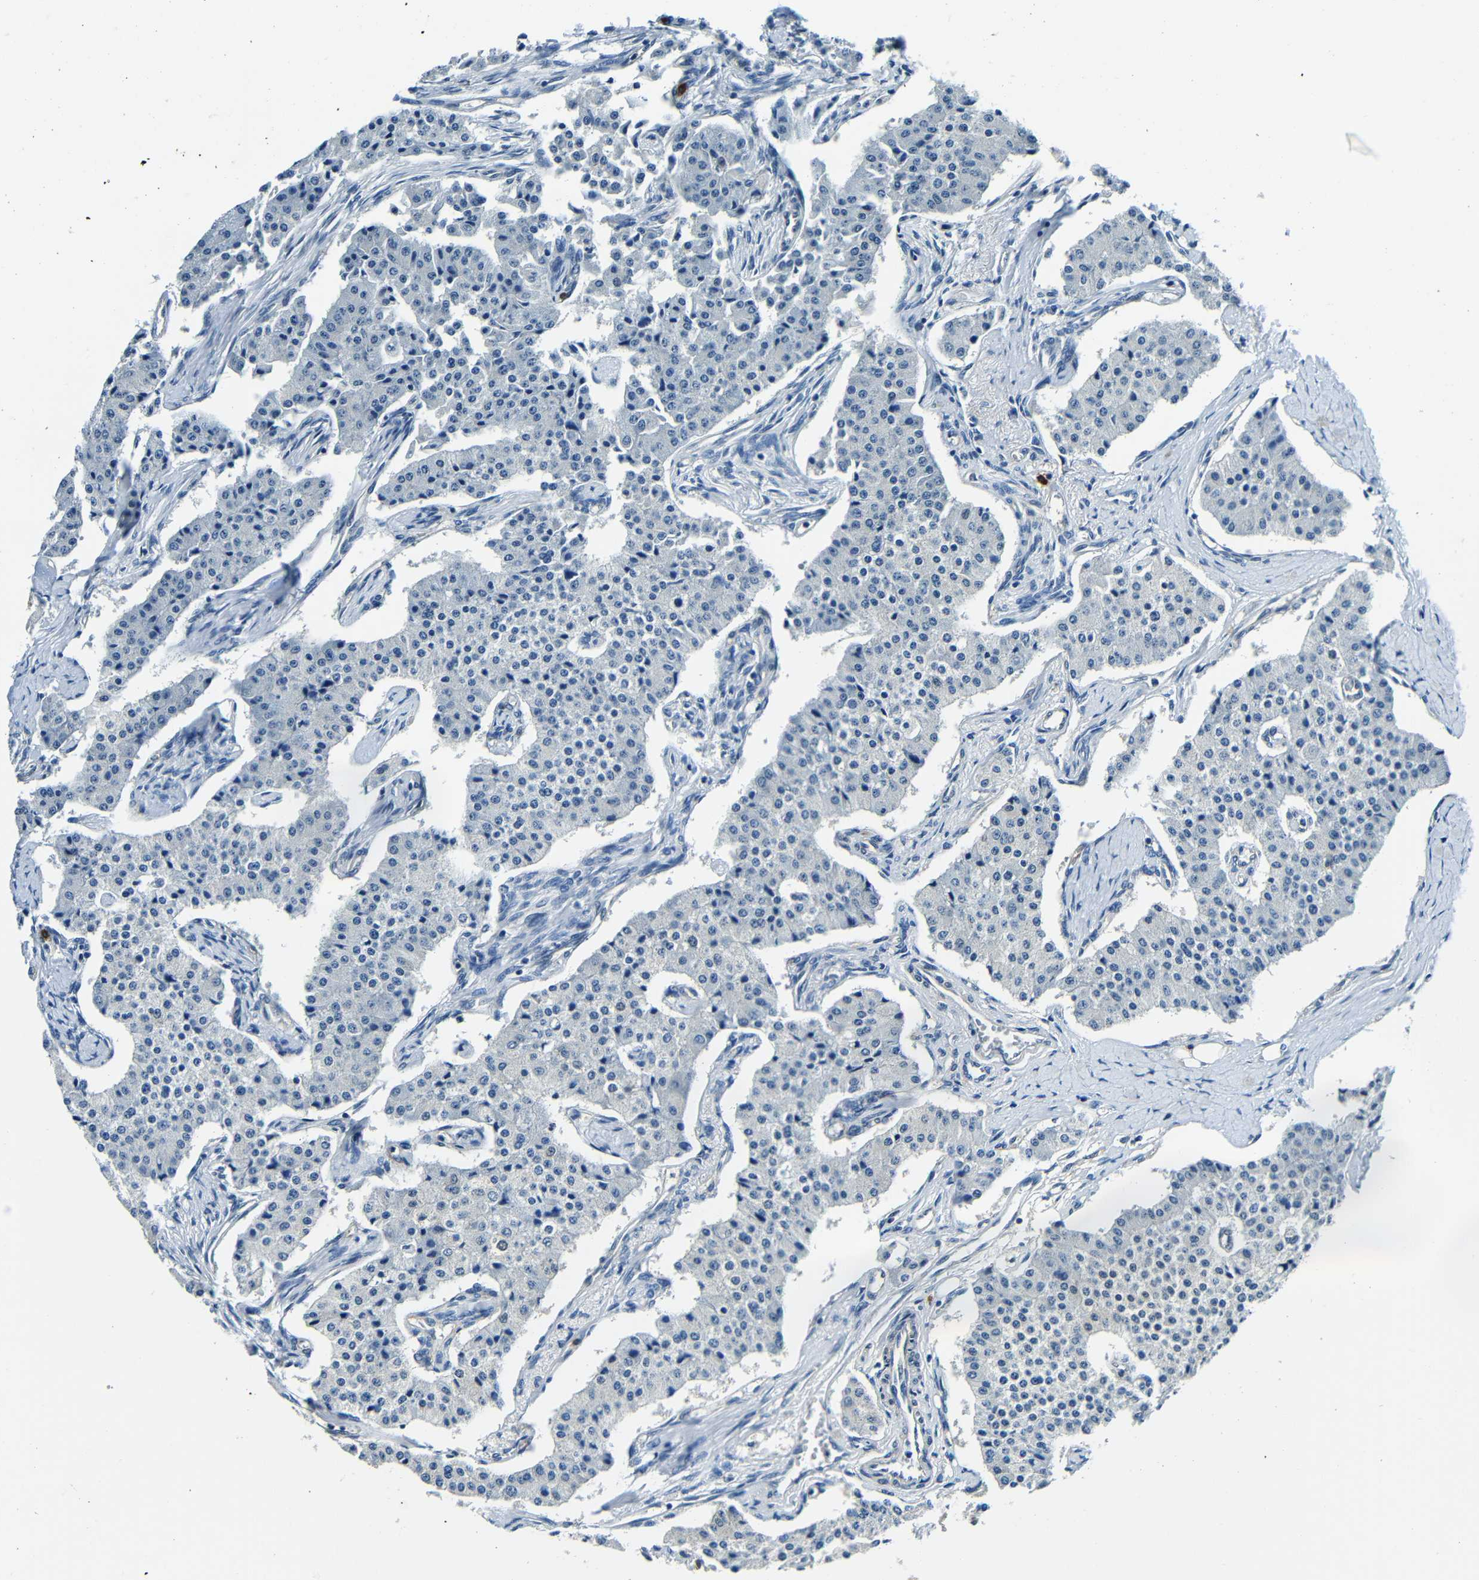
{"staining": {"intensity": "negative", "quantity": "none", "location": "none"}, "tissue": "carcinoid", "cell_type": "Tumor cells", "image_type": "cancer", "snomed": [{"axis": "morphology", "description": "Carcinoid, malignant, NOS"}, {"axis": "topography", "description": "Colon"}], "caption": "There is no significant positivity in tumor cells of carcinoid.", "gene": "ADAP1", "patient": {"sex": "female", "age": 52}}